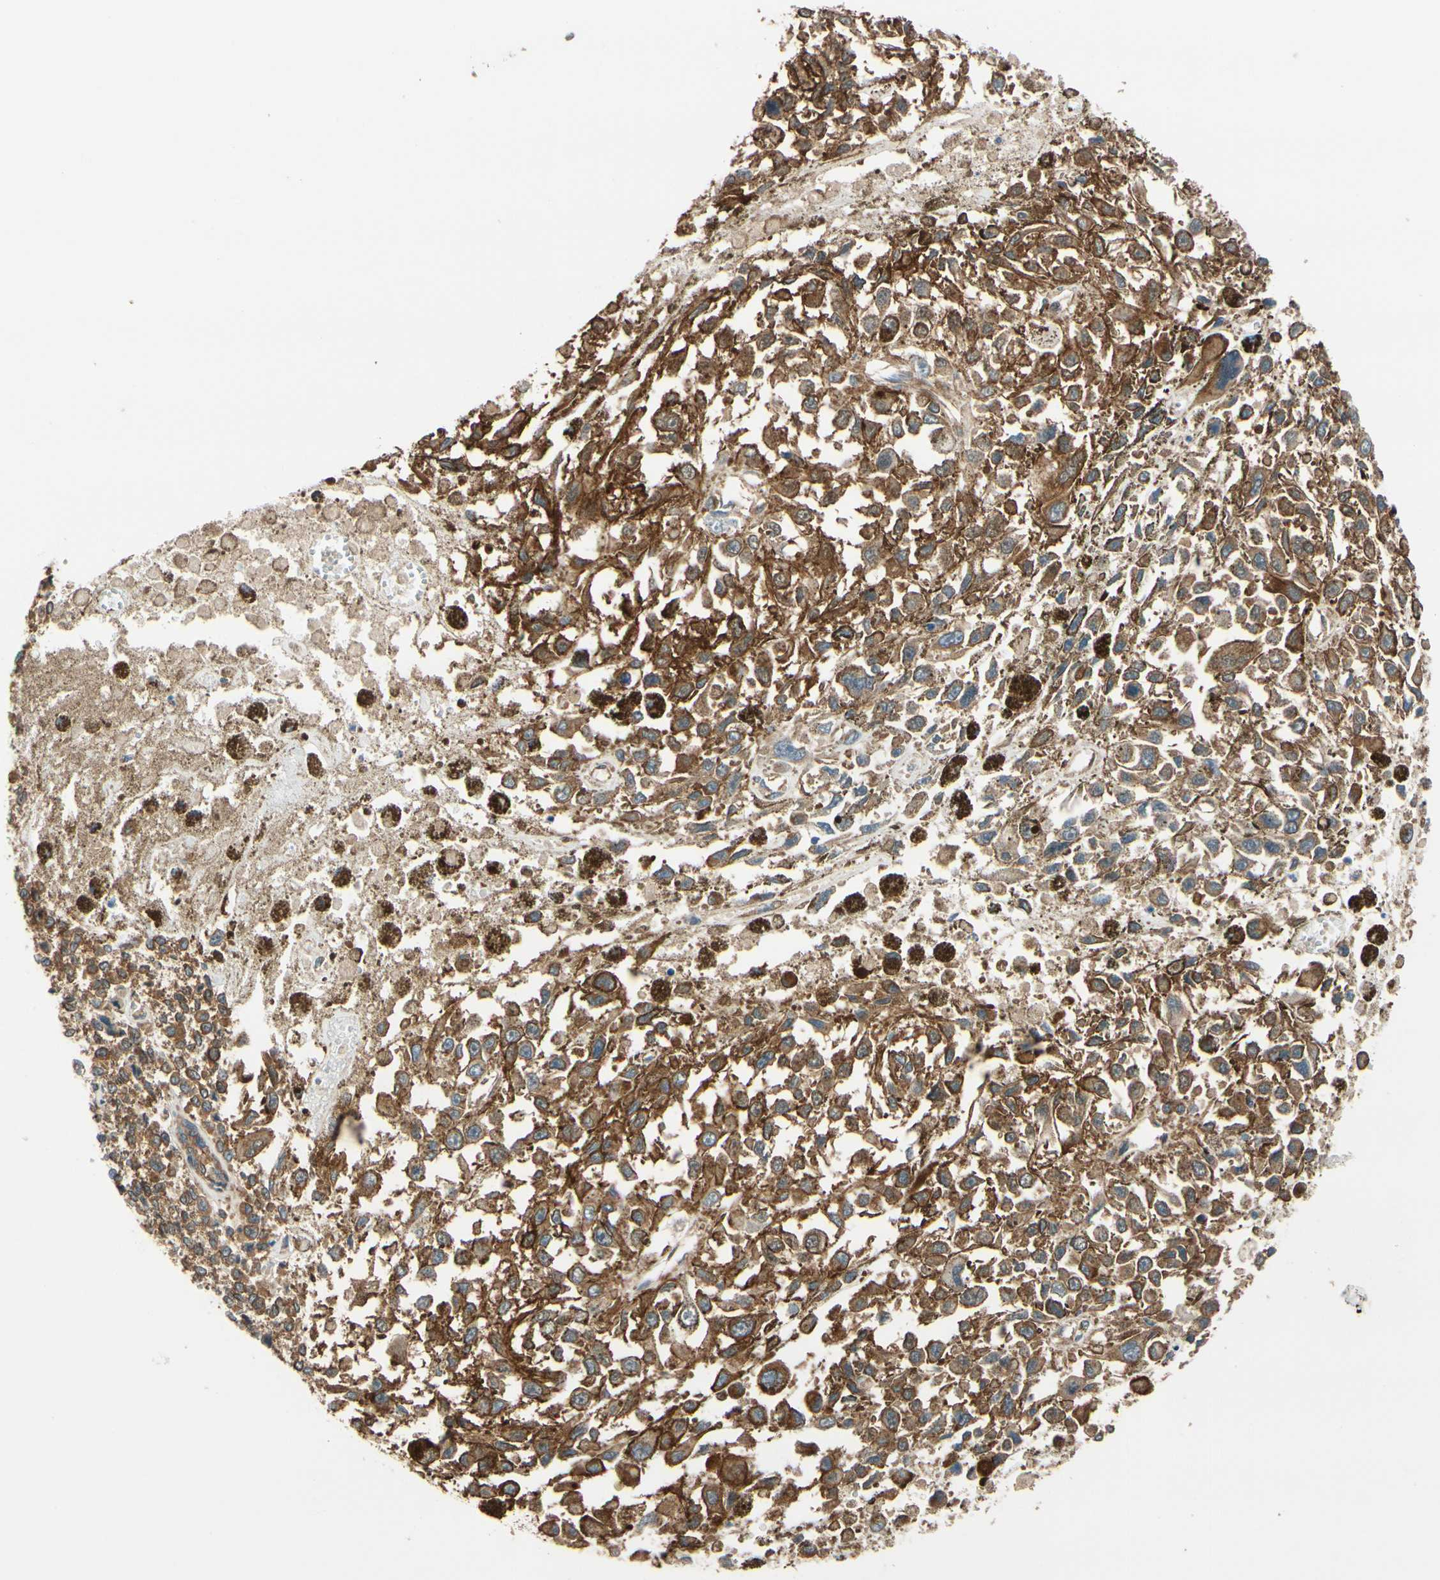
{"staining": {"intensity": "moderate", "quantity": ">75%", "location": "cytoplasmic/membranous"}, "tissue": "melanoma", "cell_type": "Tumor cells", "image_type": "cancer", "snomed": [{"axis": "morphology", "description": "Malignant melanoma, Metastatic site"}, {"axis": "topography", "description": "Lymph node"}], "caption": "IHC of human melanoma displays medium levels of moderate cytoplasmic/membranous positivity in approximately >75% of tumor cells.", "gene": "EPS15", "patient": {"sex": "male", "age": 59}}